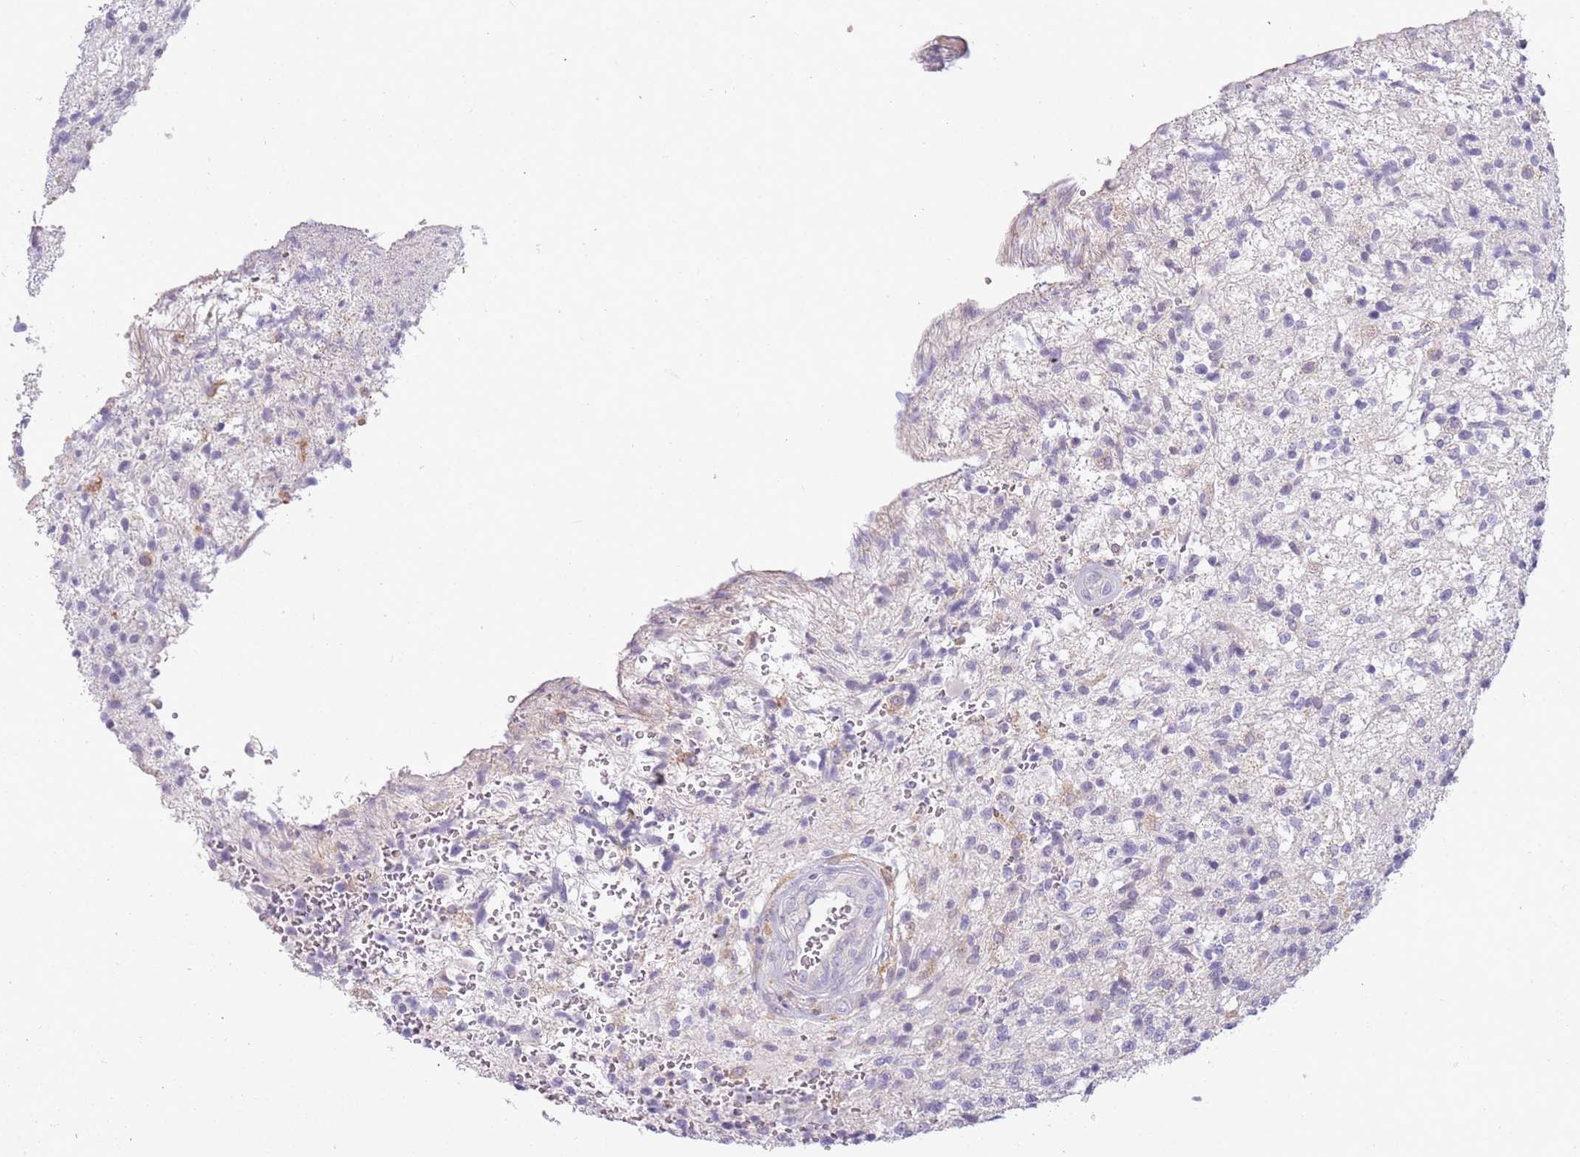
{"staining": {"intensity": "negative", "quantity": "none", "location": "none"}, "tissue": "glioma", "cell_type": "Tumor cells", "image_type": "cancer", "snomed": [{"axis": "morphology", "description": "Glioma, malignant, High grade"}, {"axis": "topography", "description": "Brain"}], "caption": "The image reveals no significant staining in tumor cells of glioma.", "gene": "ARHGAP5", "patient": {"sex": "male", "age": 56}}